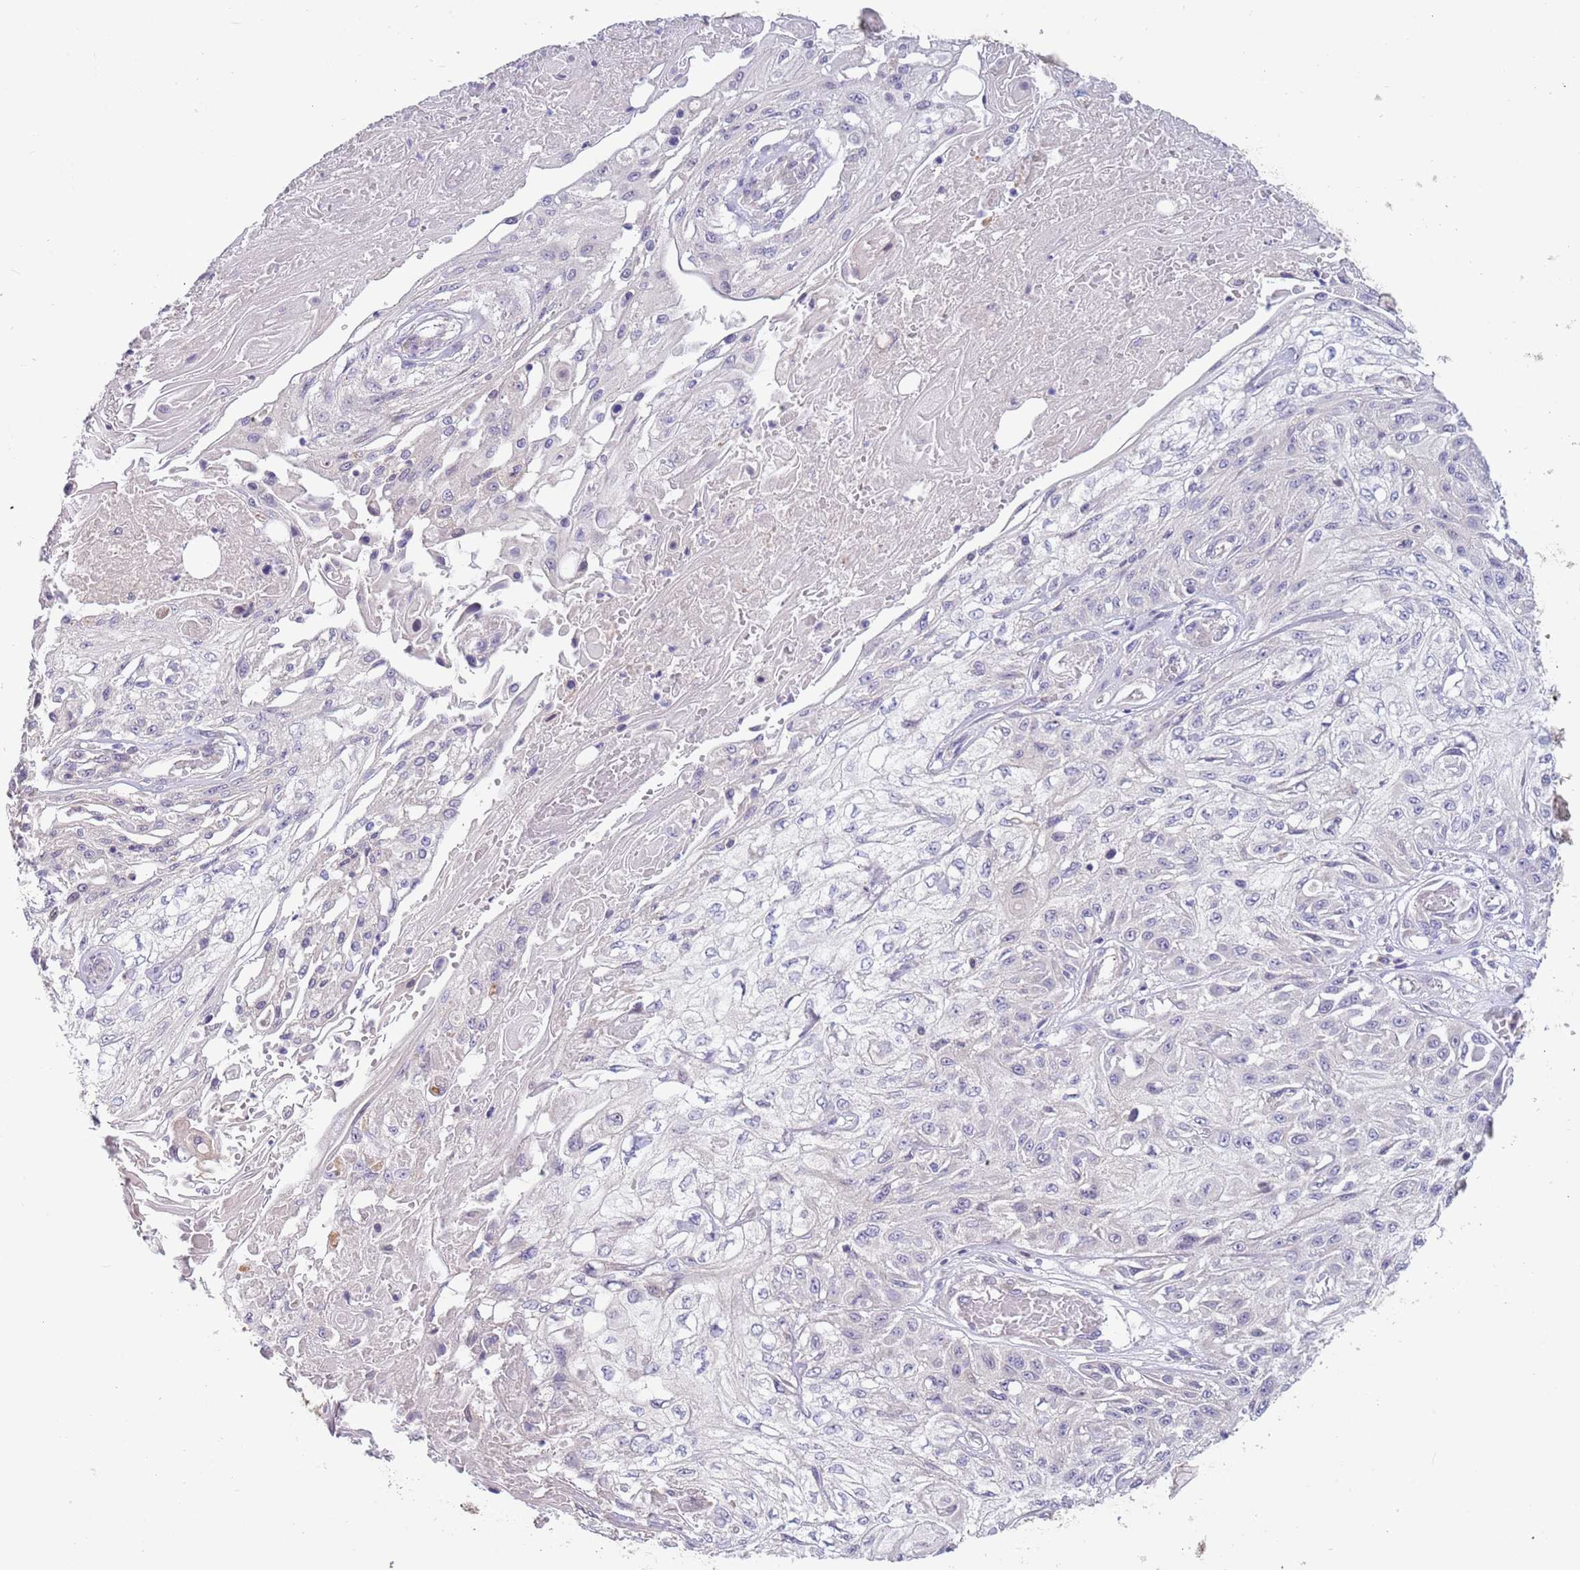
{"staining": {"intensity": "negative", "quantity": "none", "location": "none"}, "tissue": "skin cancer", "cell_type": "Tumor cells", "image_type": "cancer", "snomed": [{"axis": "morphology", "description": "Squamous cell carcinoma, NOS"}, {"axis": "morphology", "description": "Squamous cell carcinoma, metastatic, NOS"}, {"axis": "topography", "description": "Skin"}, {"axis": "topography", "description": "Lymph node"}], "caption": "High magnification brightfield microscopy of skin cancer stained with DAB (3,3'-diaminobenzidine) (brown) and counterstained with hematoxylin (blue): tumor cells show no significant expression.", "gene": "CABYR", "patient": {"sex": "male", "age": 75}}